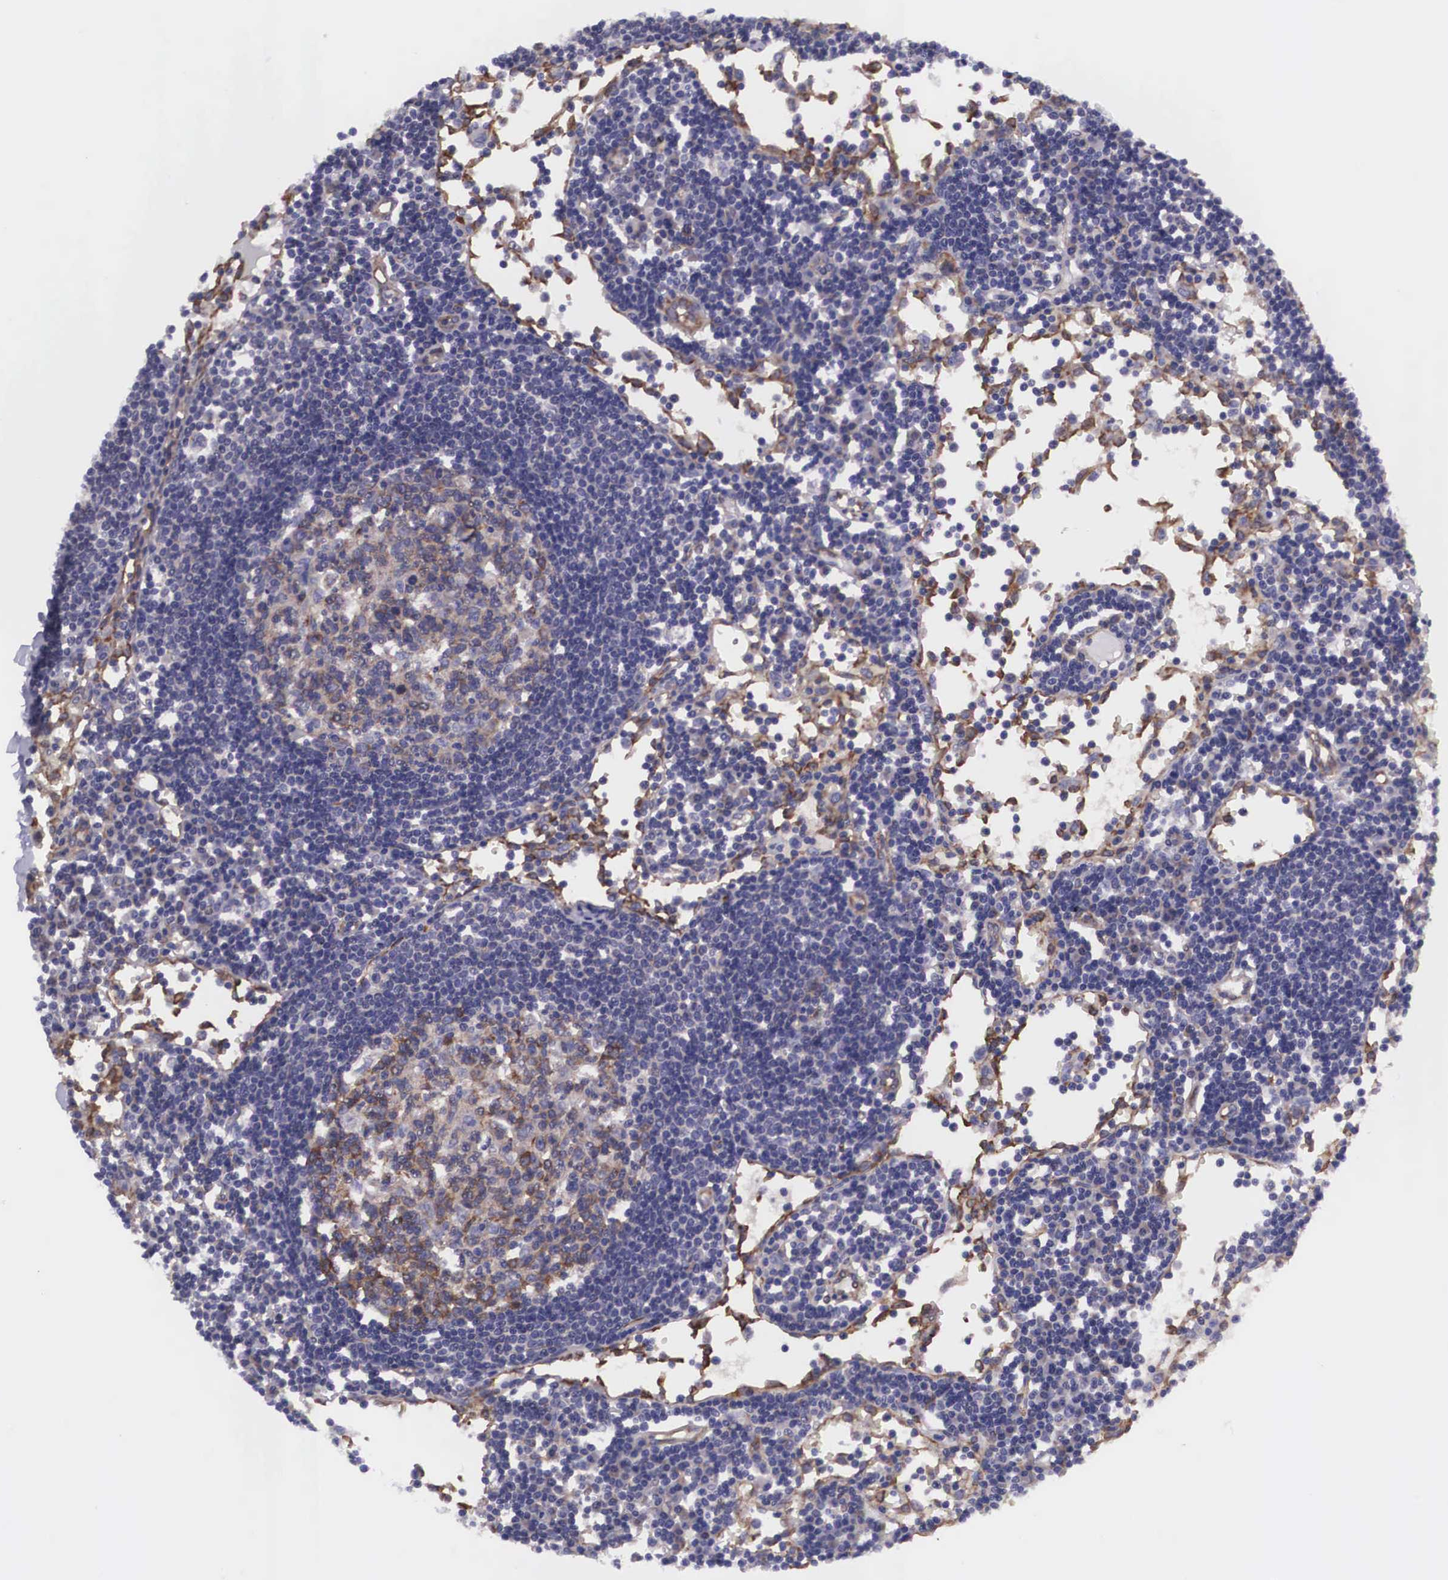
{"staining": {"intensity": "negative", "quantity": "none", "location": "none"}, "tissue": "lymph node", "cell_type": "Germinal center cells", "image_type": "normal", "snomed": [{"axis": "morphology", "description": "Normal tissue, NOS"}, {"axis": "topography", "description": "Lymph node"}], "caption": "Immunohistochemistry histopathology image of normal lymph node: human lymph node stained with DAB (3,3'-diaminobenzidine) exhibits no significant protein expression in germinal center cells. The staining was performed using DAB (3,3'-diaminobenzidine) to visualize the protein expression in brown, while the nuclei were stained in blue with hematoxylin (Magnification: 20x).", "gene": "BCAR1", "patient": {"sex": "female", "age": 55}}